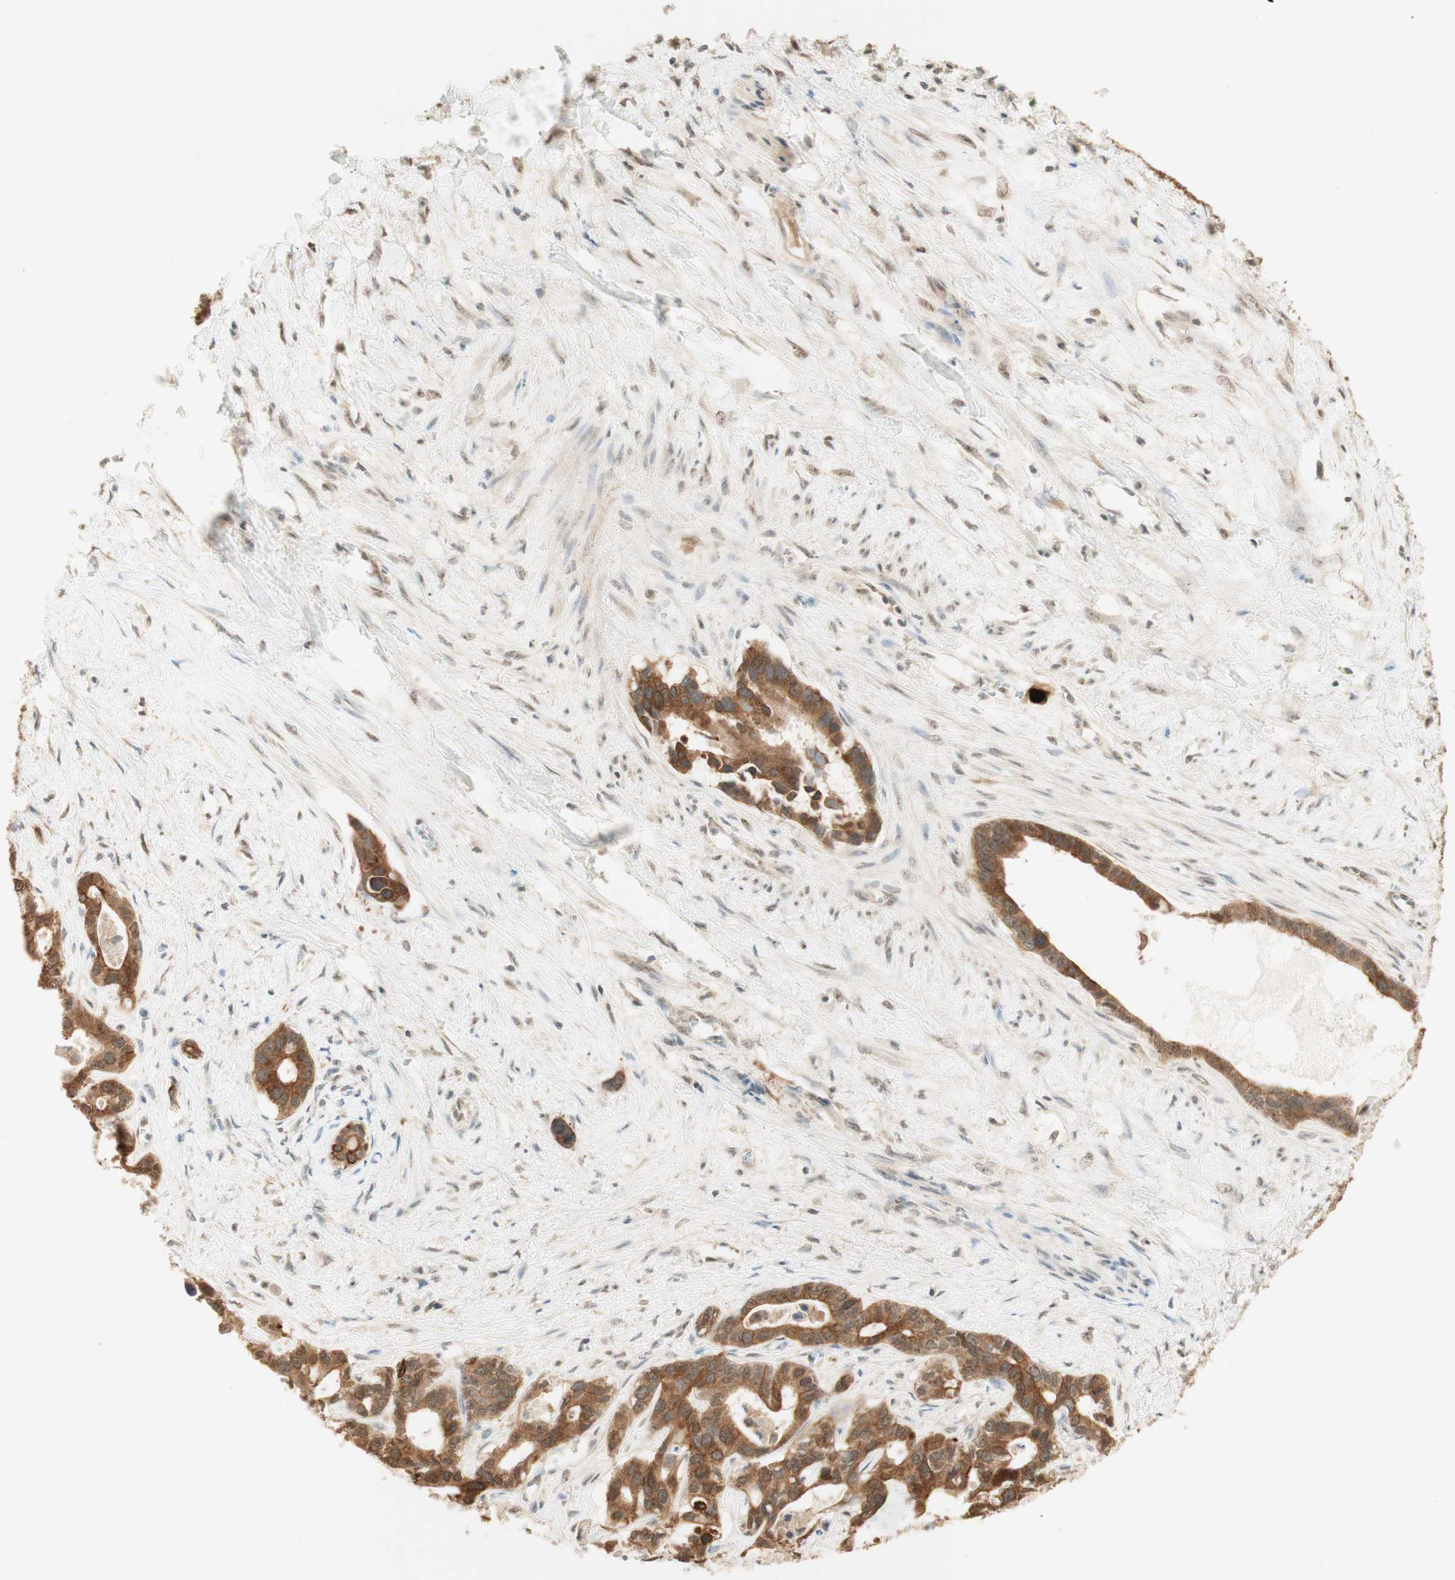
{"staining": {"intensity": "moderate", "quantity": ">75%", "location": "cytoplasmic/membranous"}, "tissue": "liver cancer", "cell_type": "Tumor cells", "image_type": "cancer", "snomed": [{"axis": "morphology", "description": "Cholangiocarcinoma"}, {"axis": "topography", "description": "Liver"}], "caption": "IHC histopathology image of neoplastic tissue: human liver cancer (cholangiocarcinoma) stained using immunohistochemistry (IHC) shows medium levels of moderate protein expression localized specifically in the cytoplasmic/membranous of tumor cells, appearing as a cytoplasmic/membranous brown color.", "gene": "SPINT2", "patient": {"sex": "female", "age": 65}}